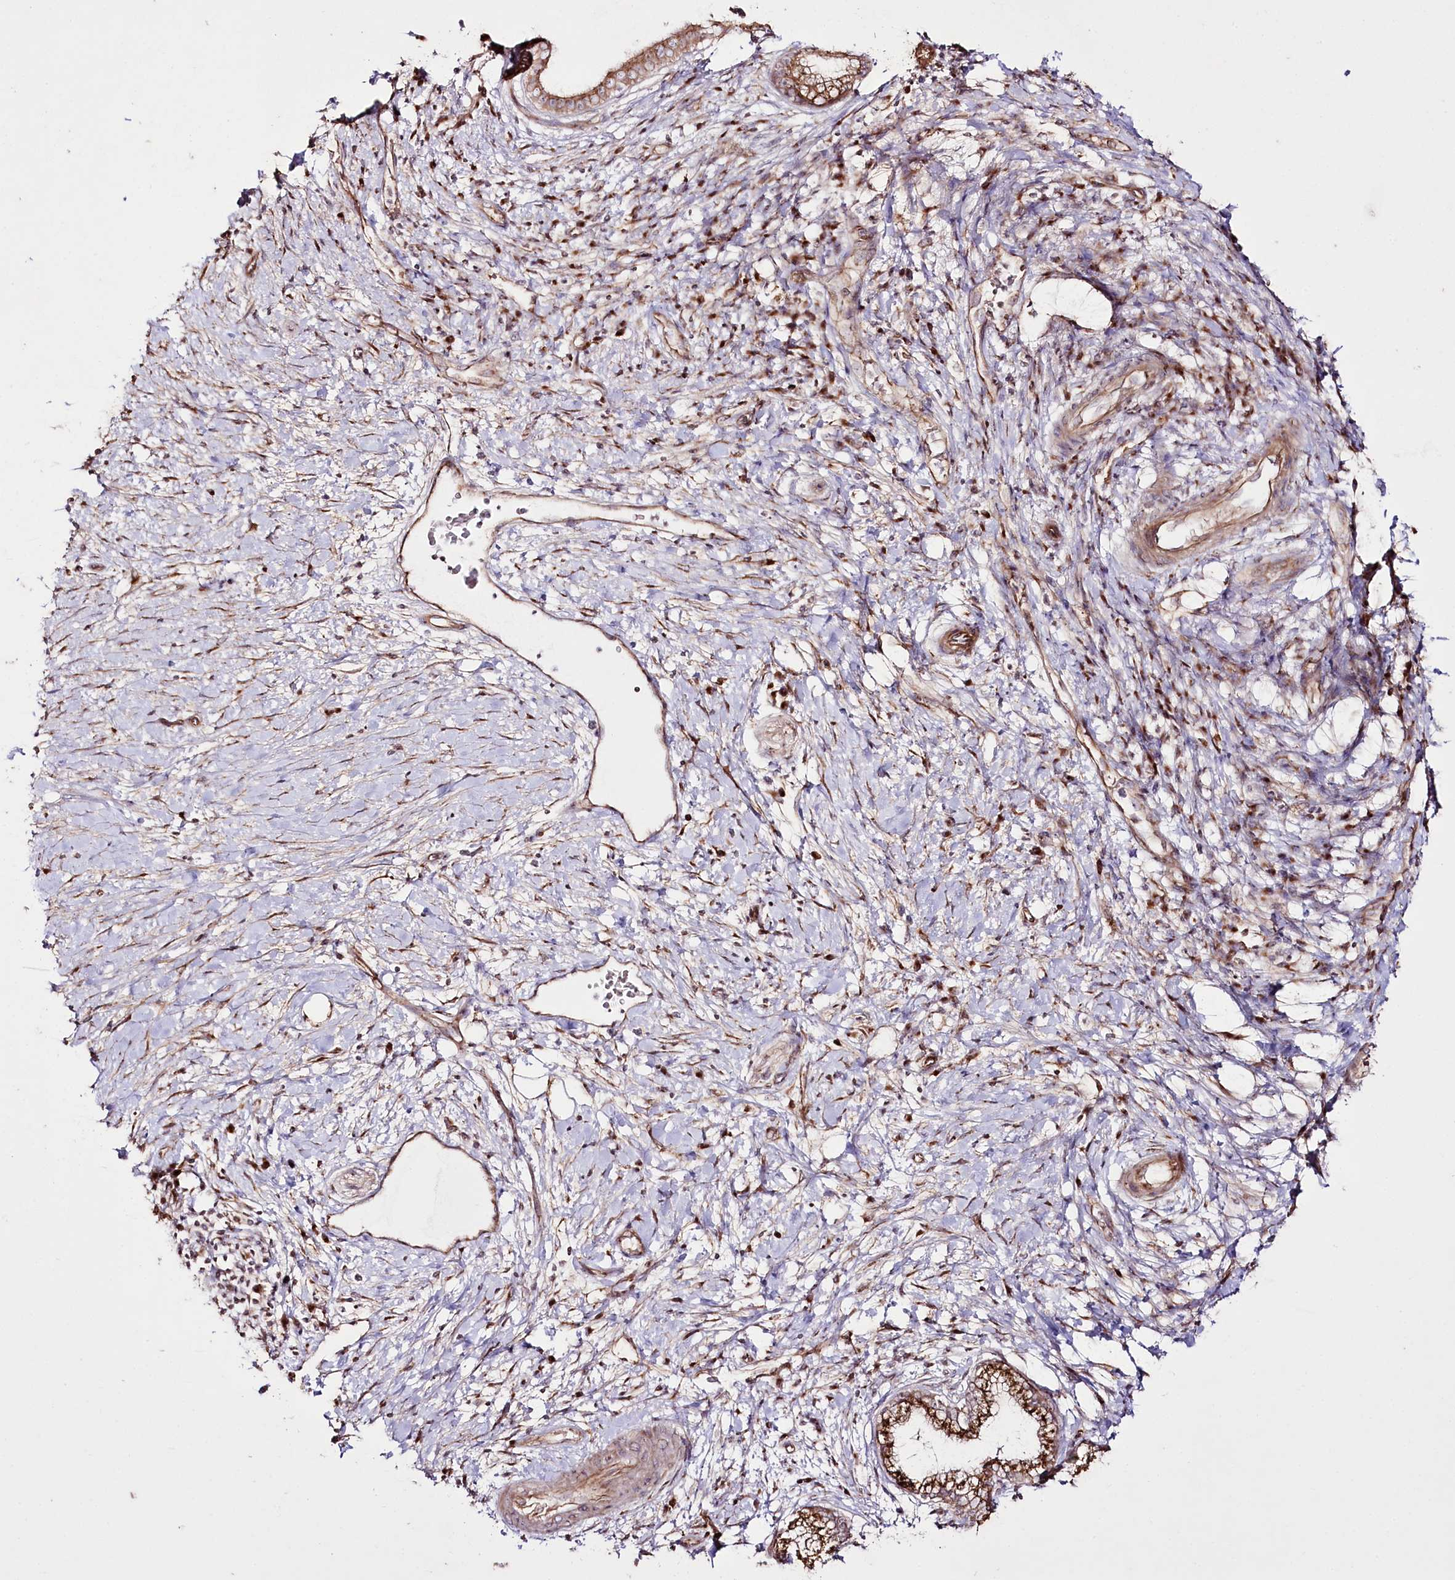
{"staining": {"intensity": "strong", "quantity": ">75%", "location": "cytoplasmic/membranous"}, "tissue": "pancreatic cancer", "cell_type": "Tumor cells", "image_type": "cancer", "snomed": [{"axis": "morphology", "description": "Adenocarcinoma, NOS"}, {"axis": "topography", "description": "Pancreas"}], "caption": "Immunohistochemistry (IHC) staining of pancreatic cancer (adenocarcinoma), which demonstrates high levels of strong cytoplasmic/membranous staining in about >75% of tumor cells indicating strong cytoplasmic/membranous protein staining. The staining was performed using DAB (brown) for protein detection and nuclei were counterstained in hematoxylin (blue).", "gene": "REXO2", "patient": {"sex": "male", "age": 68}}